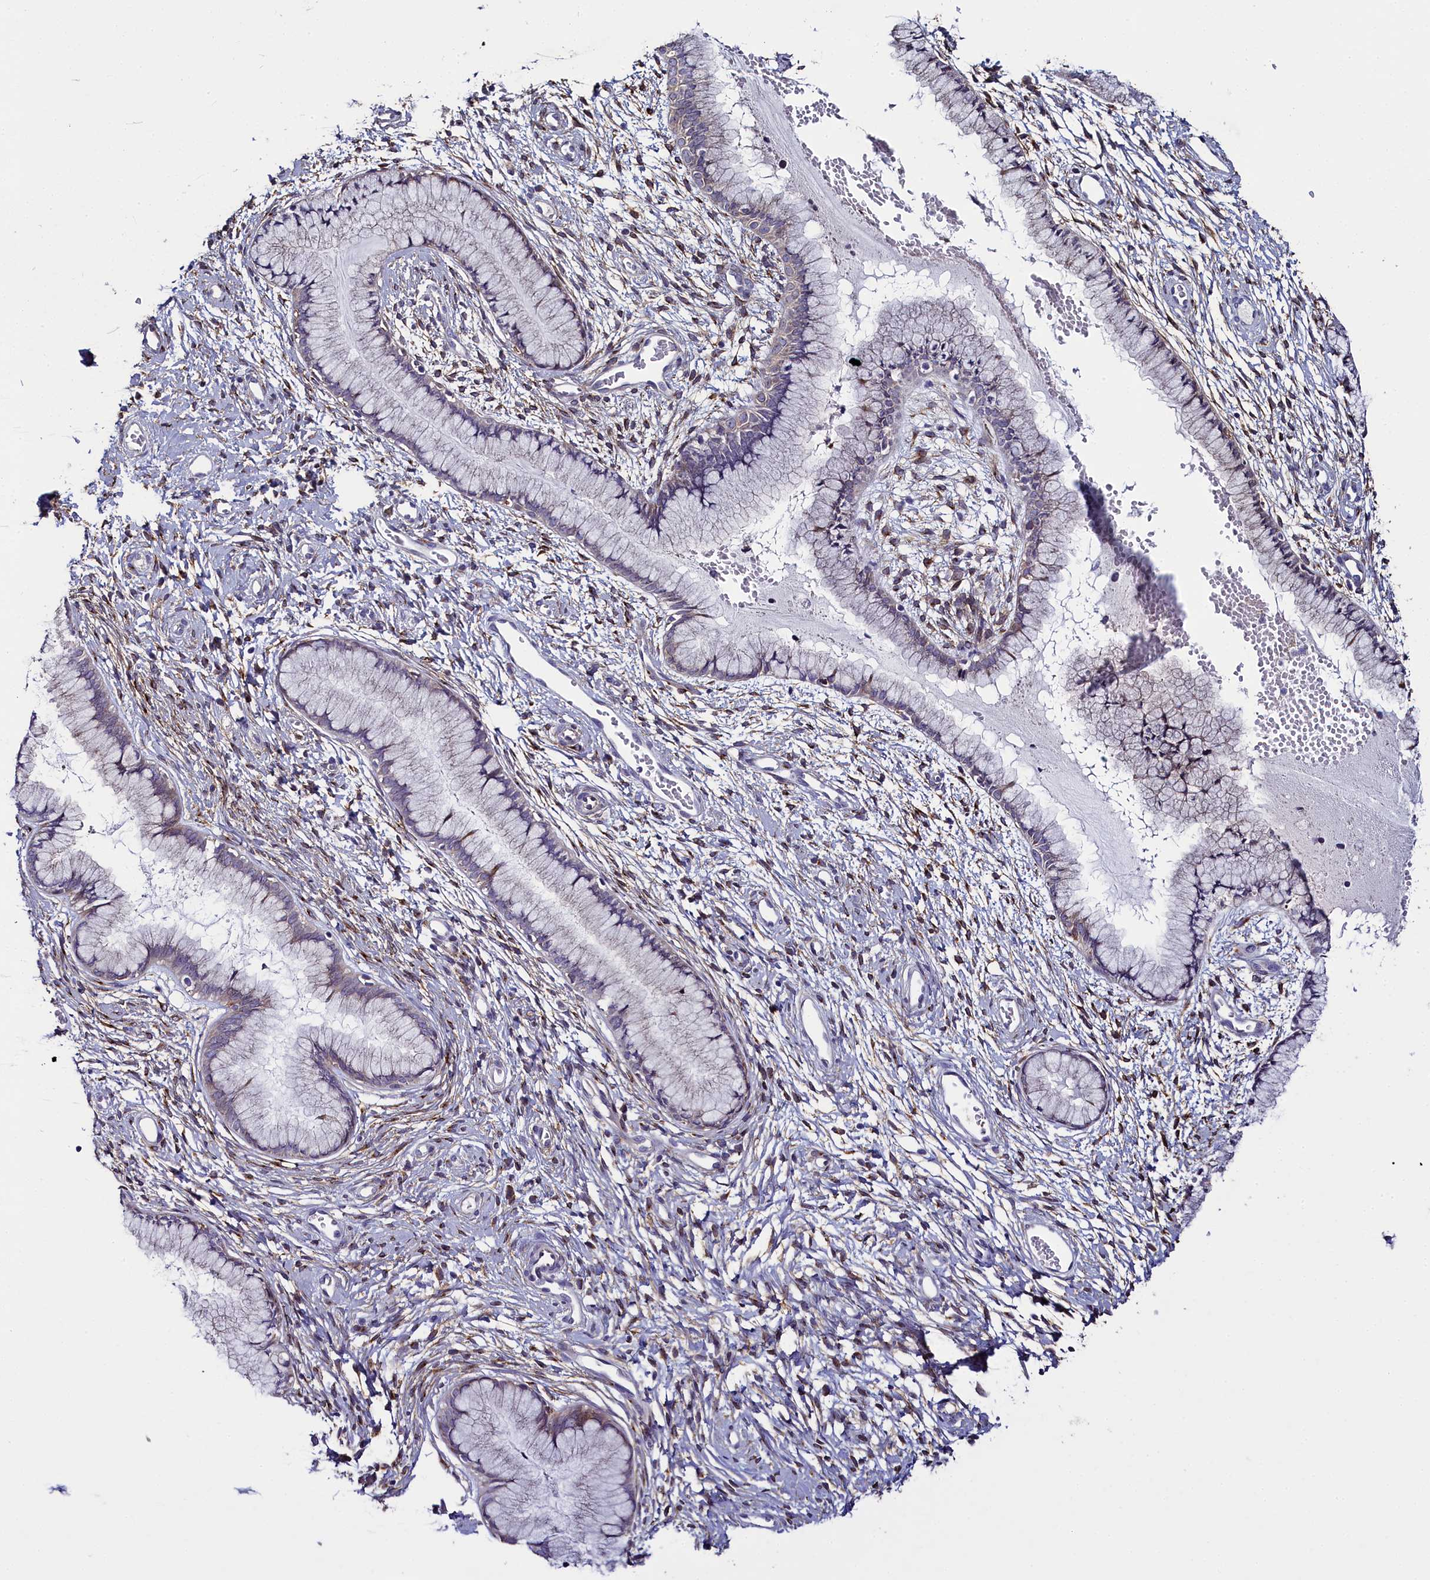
{"staining": {"intensity": "weak", "quantity": "25%-75%", "location": "cytoplasmic/membranous"}, "tissue": "cervix", "cell_type": "Glandular cells", "image_type": "normal", "snomed": [{"axis": "morphology", "description": "Normal tissue, NOS"}, {"axis": "topography", "description": "Cervix"}], "caption": "Unremarkable cervix was stained to show a protein in brown. There is low levels of weak cytoplasmic/membranous positivity in approximately 25%-75% of glandular cells. (Brightfield microscopy of DAB IHC at high magnification).", "gene": "MRC2", "patient": {"sex": "female", "age": 42}}